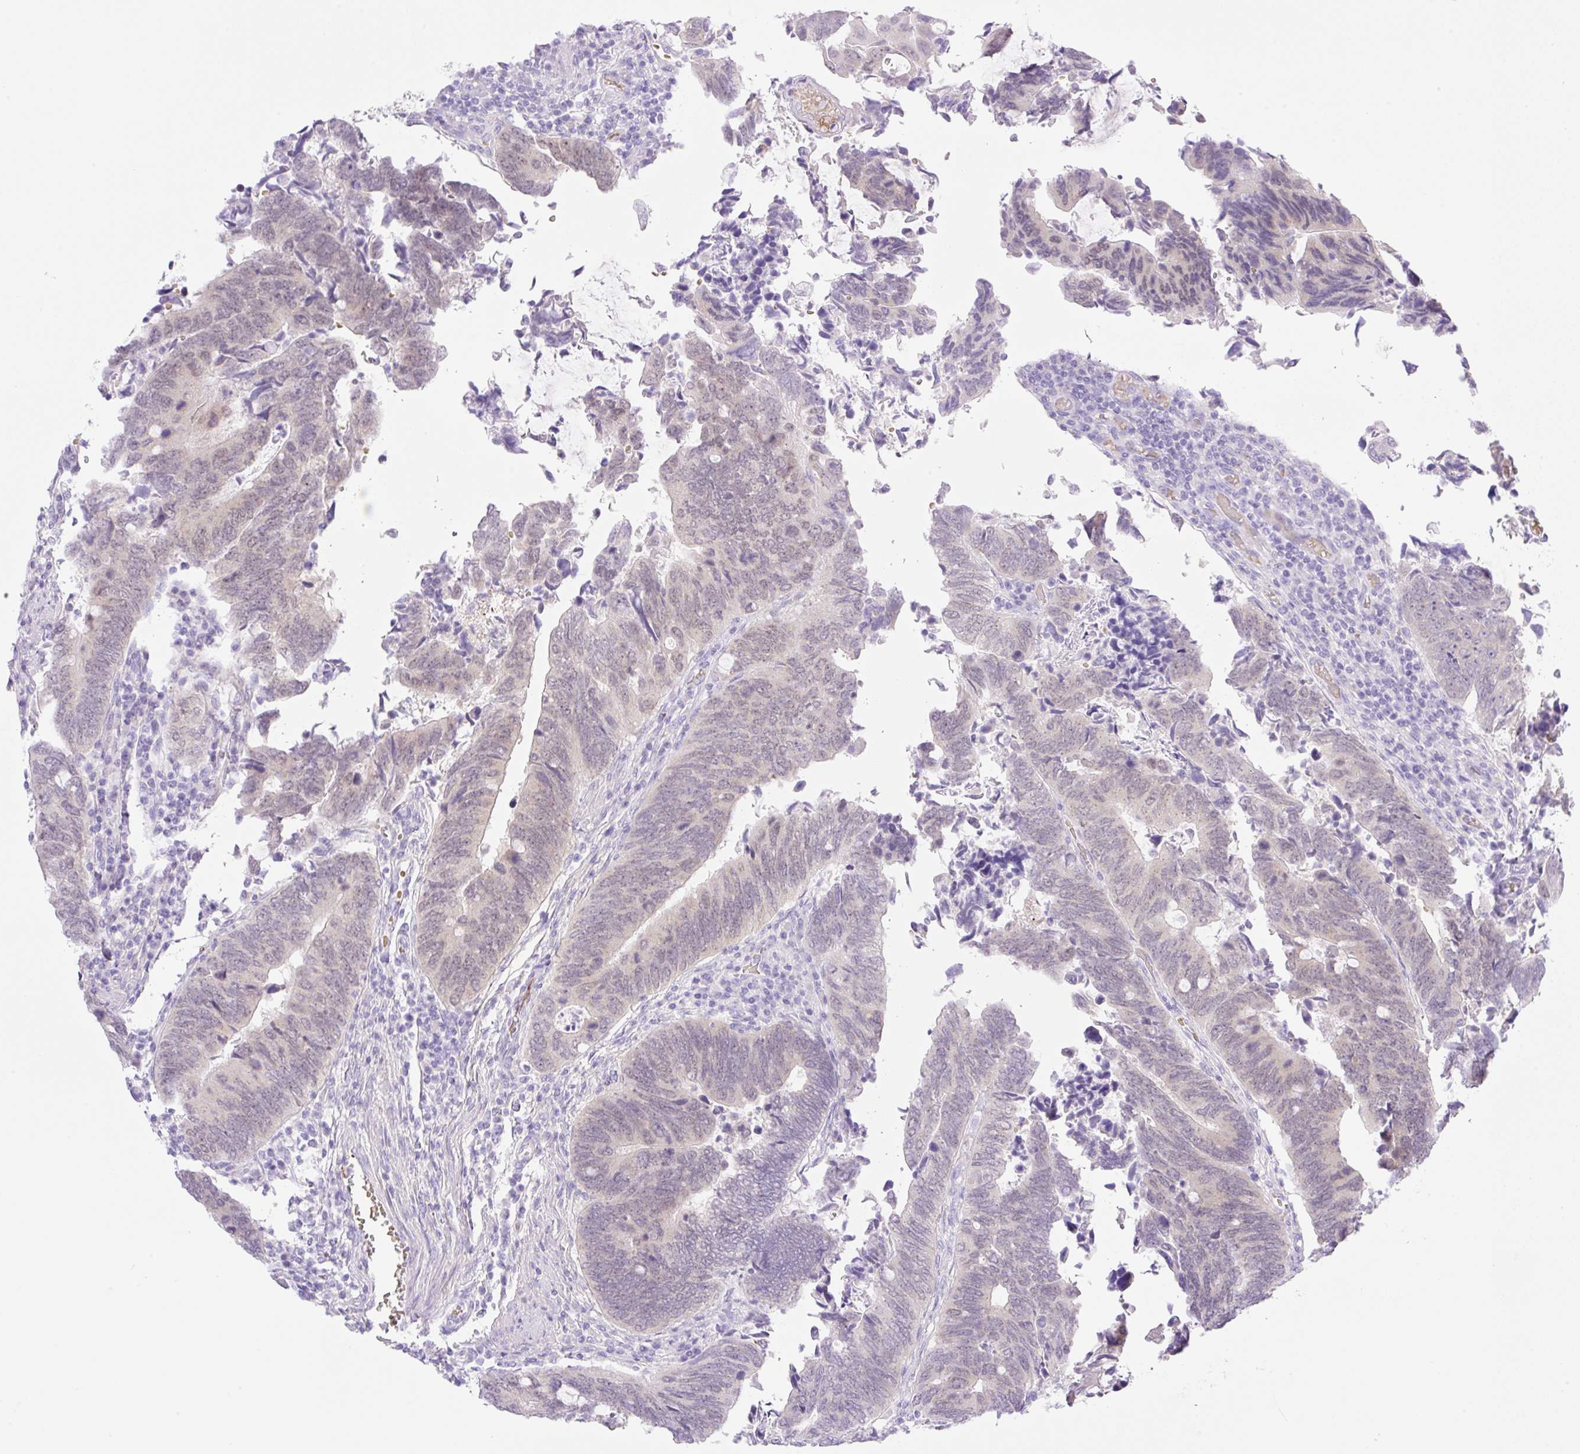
{"staining": {"intensity": "weak", "quantity": "25%-75%", "location": "nuclear"}, "tissue": "colorectal cancer", "cell_type": "Tumor cells", "image_type": "cancer", "snomed": [{"axis": "morphology", "description": "Adenocarcinoma, NOS"}, {"axis": "topography", "description": "Colon"}], "caption": "Colorectal cancer (adenocarcinoma) stained with a protein marker demonstrates weak staining in tumor cells.", "gene": "CDX1", "patient": {"sex": "male", "age": 87}}